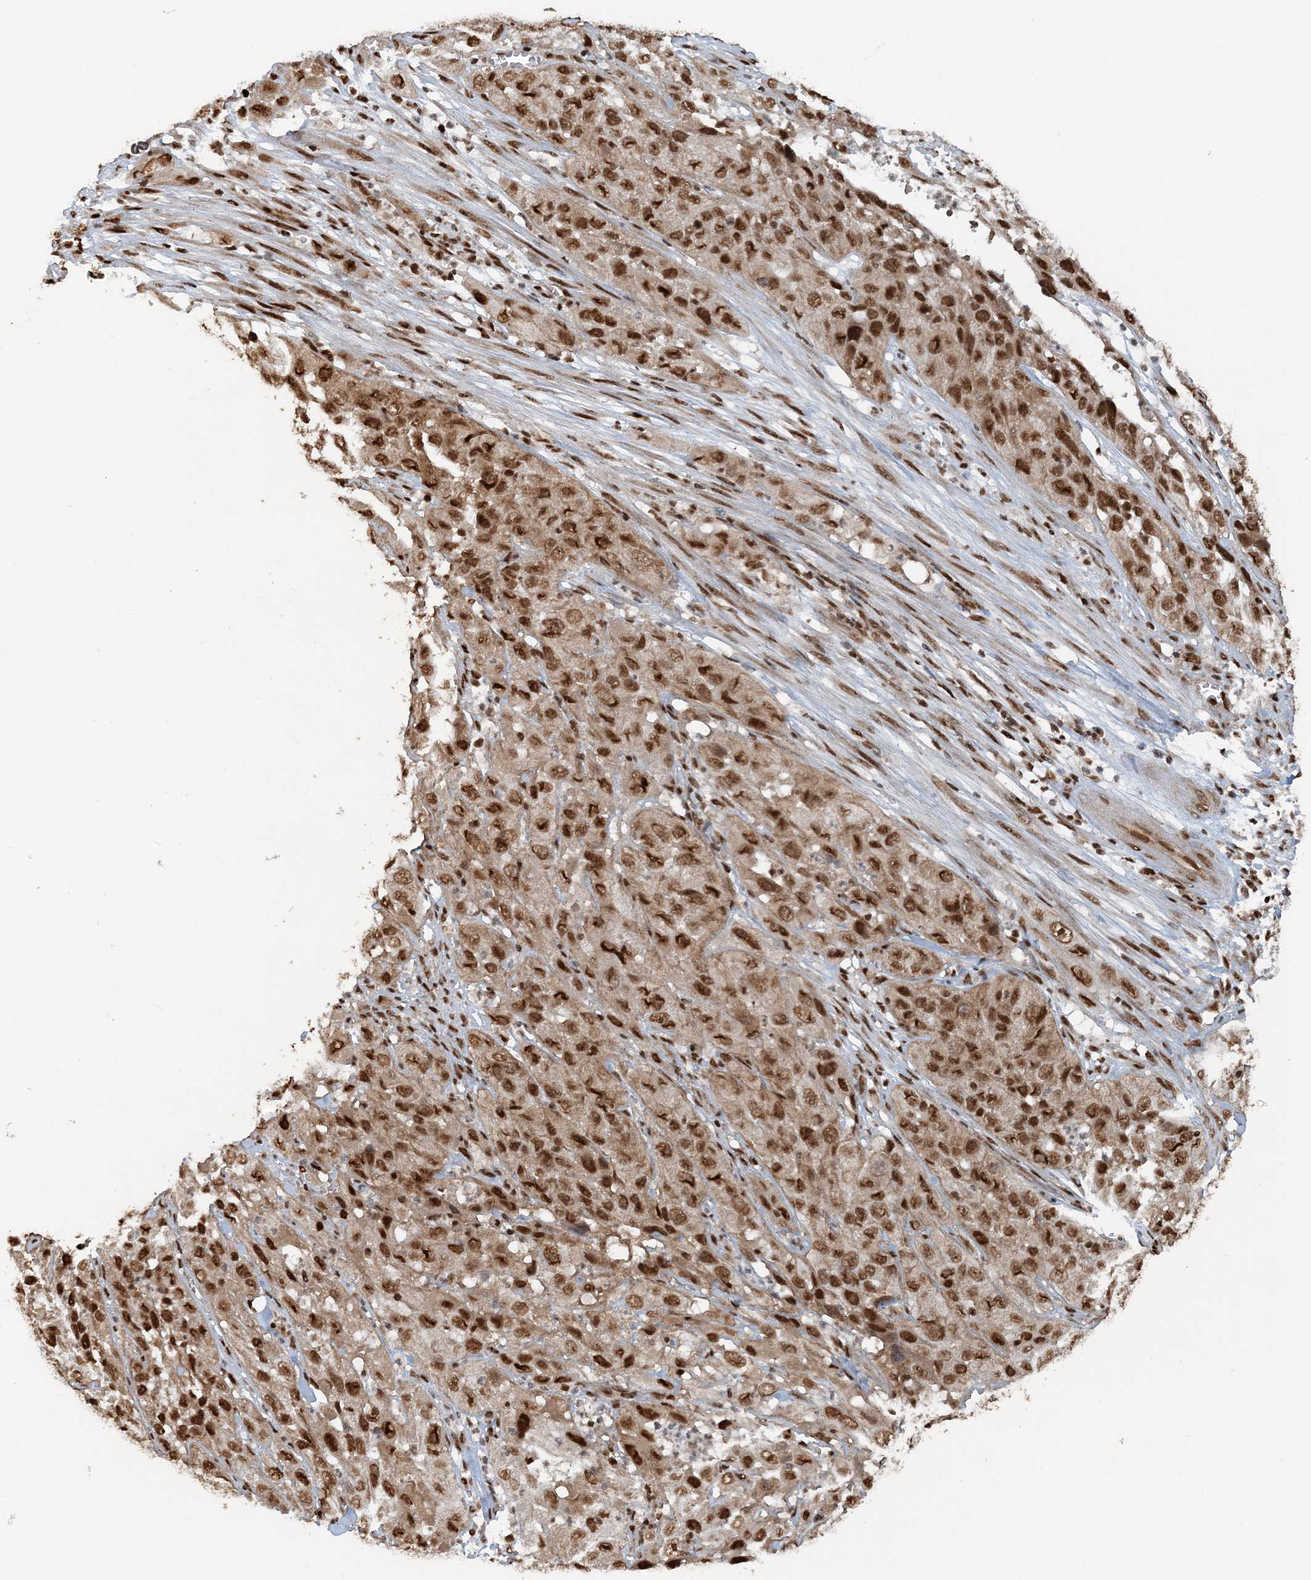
{"staining": {"intensity": "moderate", "quantity": ">75%", "location": "nuclear"}, "tissue": "cervical cancer", "cell_type": "Tumor cells", "image_type": "cancer", "snomed": [{"axis": "morphology", "description": "Squamous cell carcinoma, NOS"}, {"axis": "topography", "description": "Cervix"}], "caption": "DAB immunohistochemical staining of squamous cell carcinoma (cervical) exhibits moderate nuclear protein staining in approximately >75% of tumor cells.", "gene": "ARHGAP35", "patient": {"sex": "female", "age": 32}}